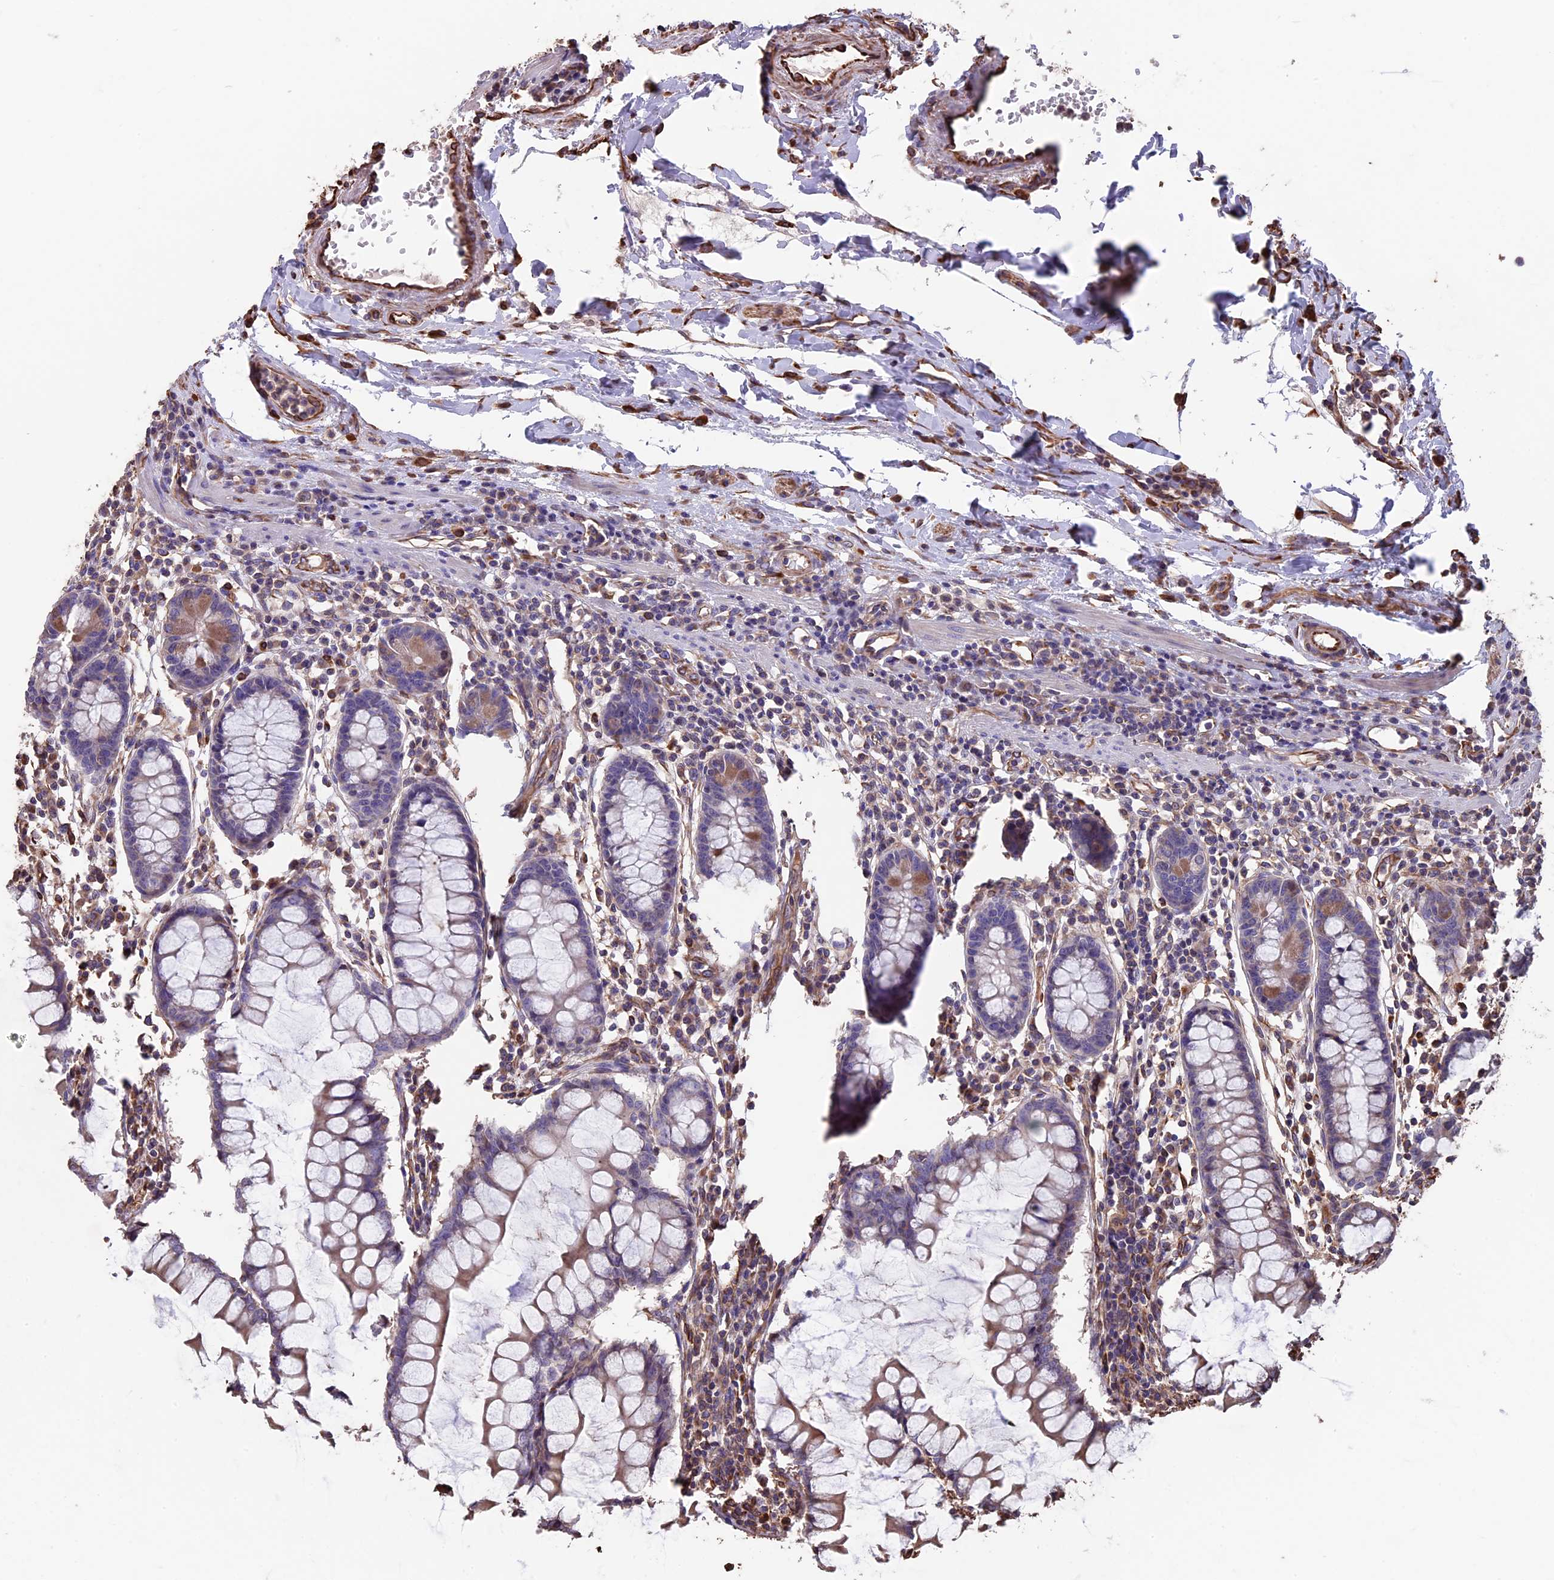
{"staining": {"intensity": "moderate", "quantity": ">75%", "location": "cytoplasmic/membranous"}, "tissue": "colon", "cell_type": "Endothelial cells", "image_type": "normal", "snomed": [{"axis": "morphology", "description": "Normal tissue, NOS"}, {"axis": "morphology", "description": "Adenocarcinoma, NOS"}, {"axis": "topography", "description": "Colon"}], "caption": "IHC photomicrograph of unremarkable colon: human colon stained using immunohistochemistry exhibits medium levels of moderate protein expression localized specifically in the cytoplasmic/membranous of endothelial cells, appearing as a cytoplasmic/membranous brown color.", "gene": "SEH1L", "patient": {"sex": "female", "age": 55}}